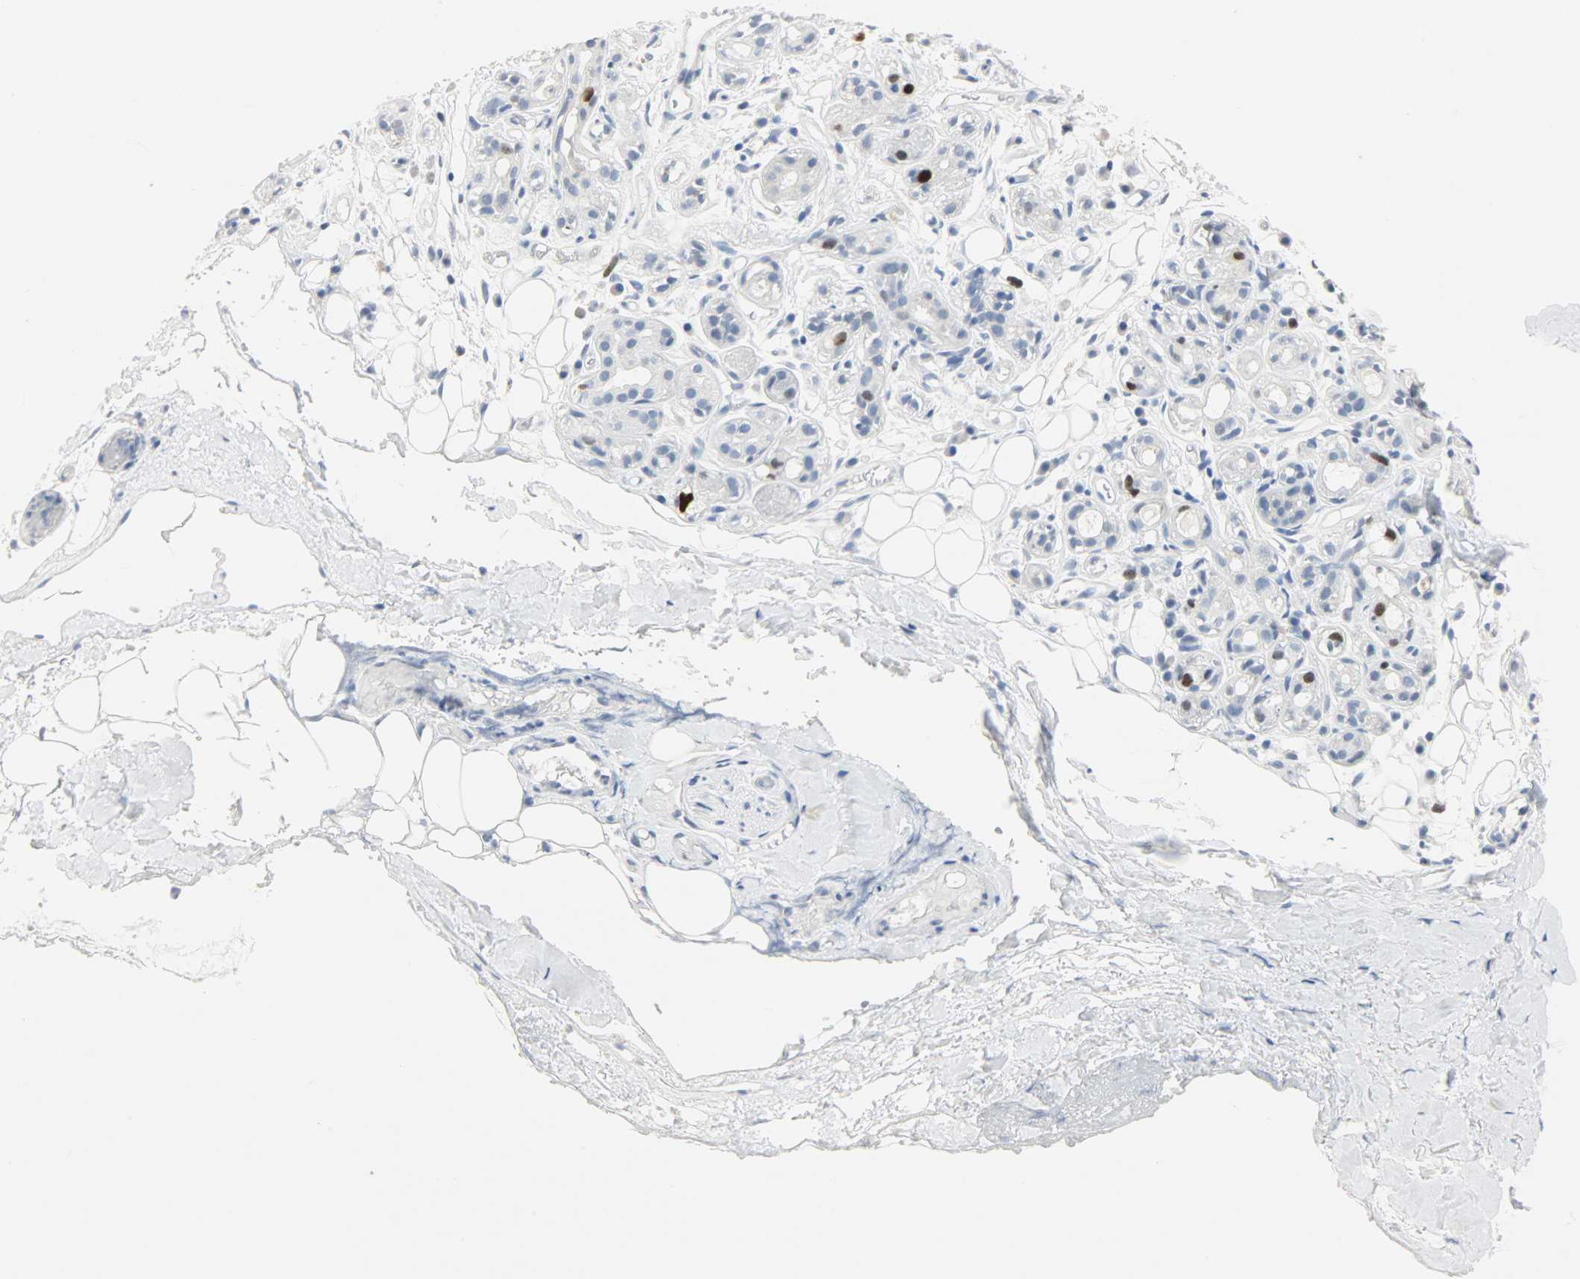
{"staining": {"intensity": "moderate", "quantity": "<25%", "location": "nuclear"}, "tissue": "salivary gland", "cell_type": "Glandular cells", "image_type": "normal", "snomed": [{"axis": "morphology", "description": "Normal tissue, NOS"}, {"axis": "topography", "description": "Salivary gland"}], "caption": "The immunohistochemical stain labels moderate nuclear expression in glandular cells of unremarkable salivary gland.", "gene": "HELLS", "patient": {"sex": "male", "age": 54}}